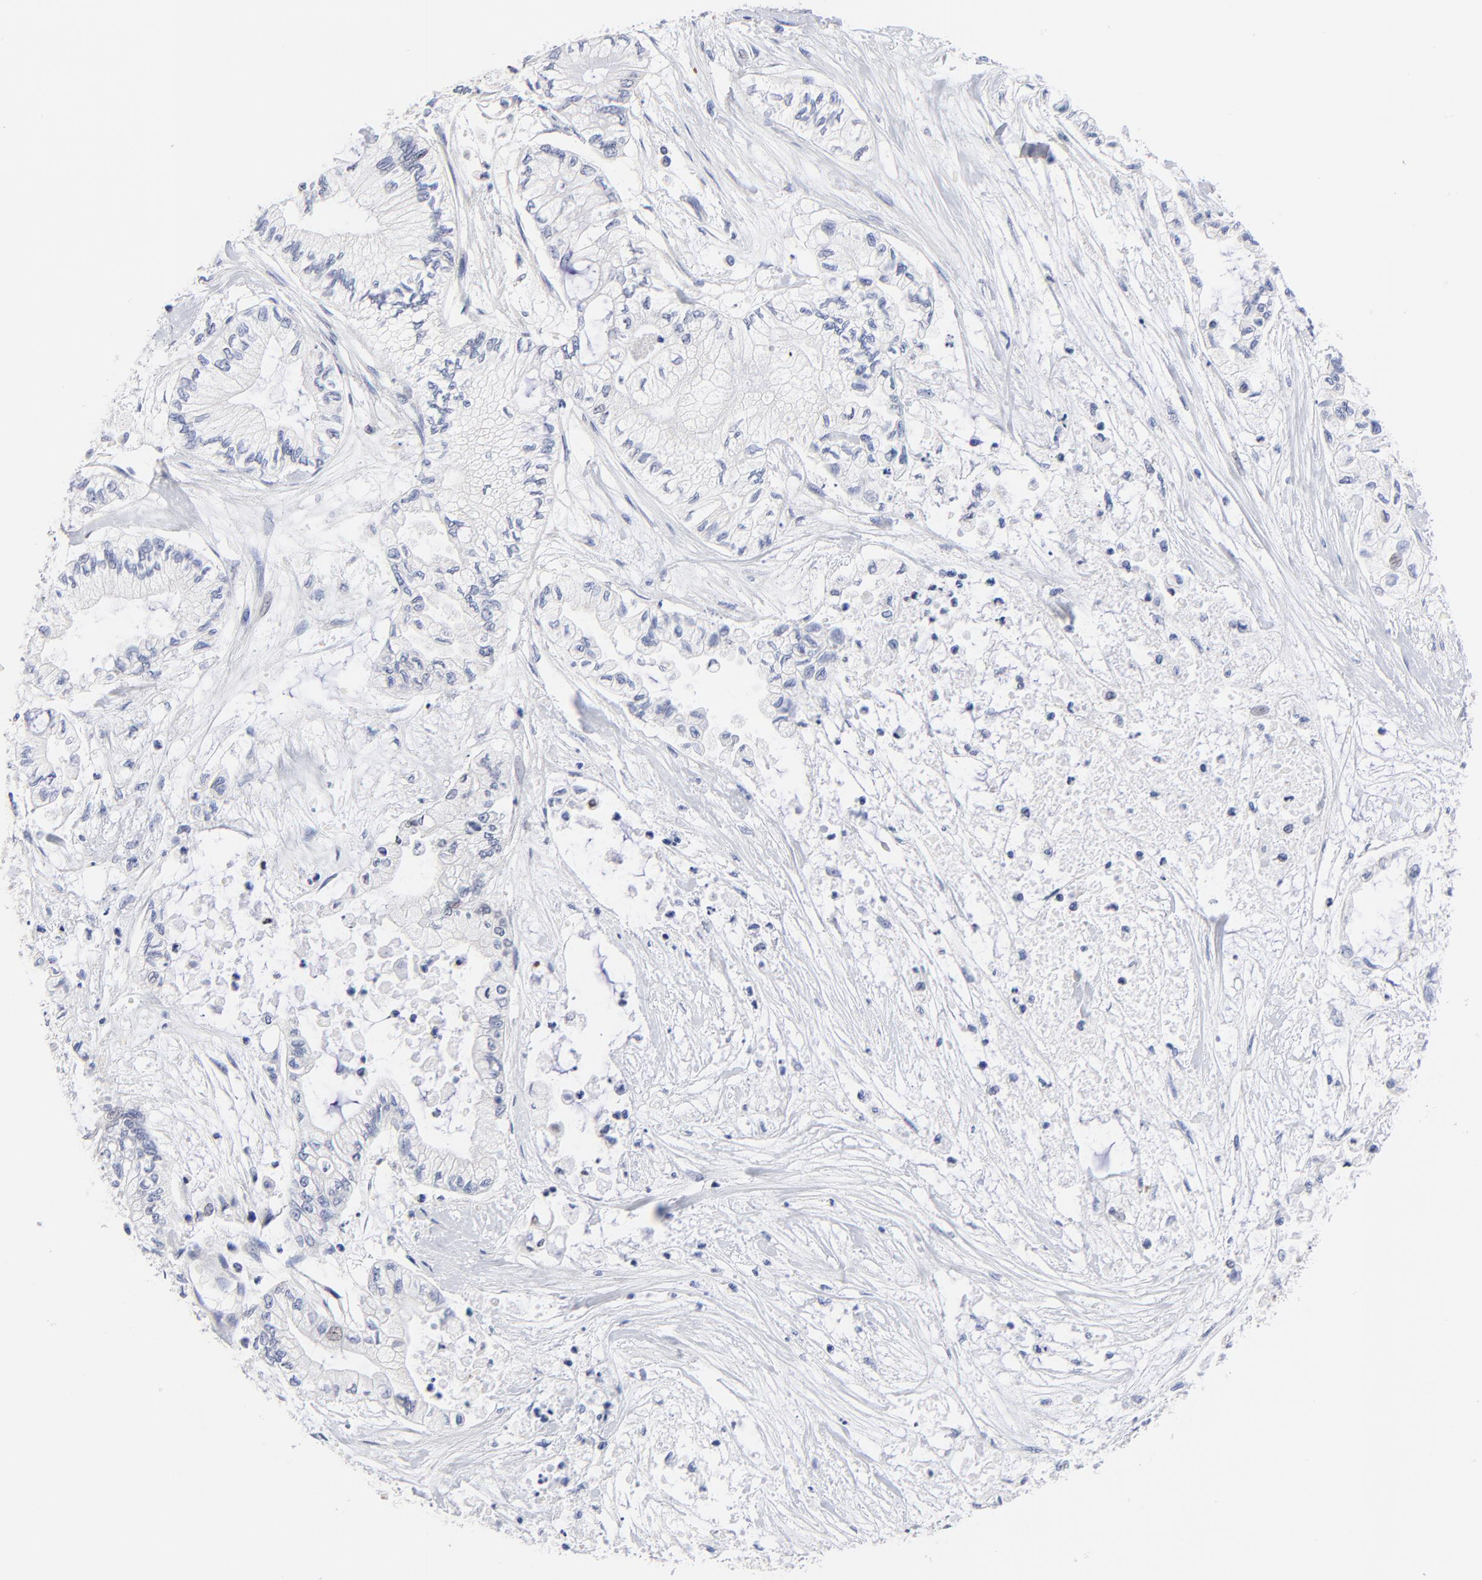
{"staining": {"intensity": "negative", "quantity": "none", "location": "none"}, "tissue": "pancreatic cancer", "cell_type": "Tumor cells", "image_type": "cancer", "snomed": [{"axis": "morphology", "description": "Adenocarcinoma, NOS"}, {"axis": "topography", "description": "Pancreas"}], "caption": "Immunohistochemistry (IHC) of pancreatic cancer reveals no staining in tumor cells.", "gene": "AFF2", "patient": {"sex": "male", "age": 79}}